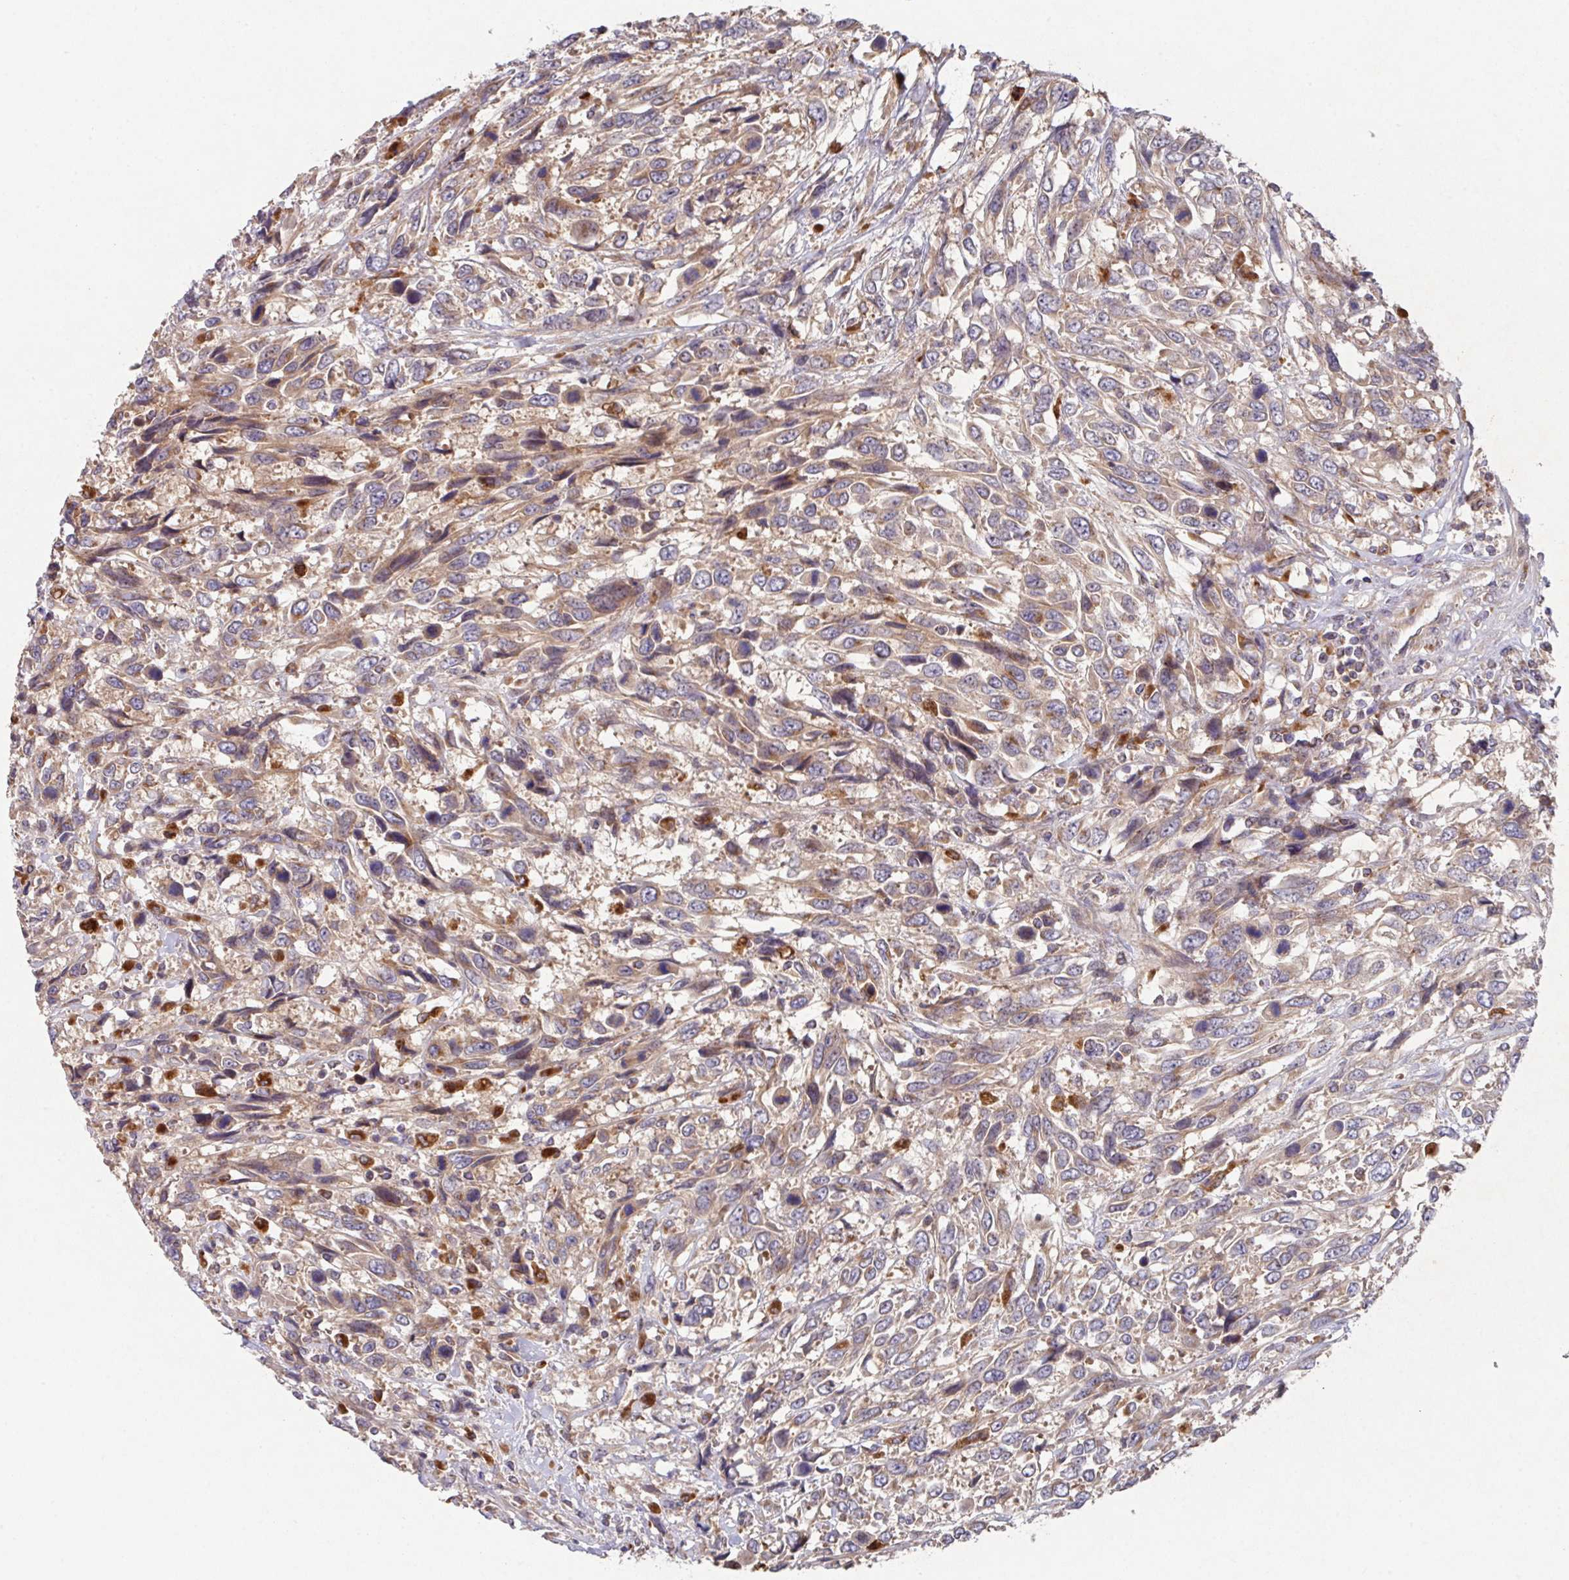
{"staining": {"intensity": "weak", "quantity": "25%-75%", "location": "cytoplasmic/membranous"}, "tissue": "urothelial cancer", "cell_type": "Tumor cells", "image_type": "cancer", "snomed": [{"axis": "morphology", "description": "Urothelial carcinoma, High grade"}, {"axis": "topography", "description": "Urinary bladder"}], "caption": "A brown stain labels weak cytoplasmic/membranous expression of a protein in human urothelial cancer tumor cells.", "gene": "TRIM14", "patient": {"sex": "female", "age": 70}}